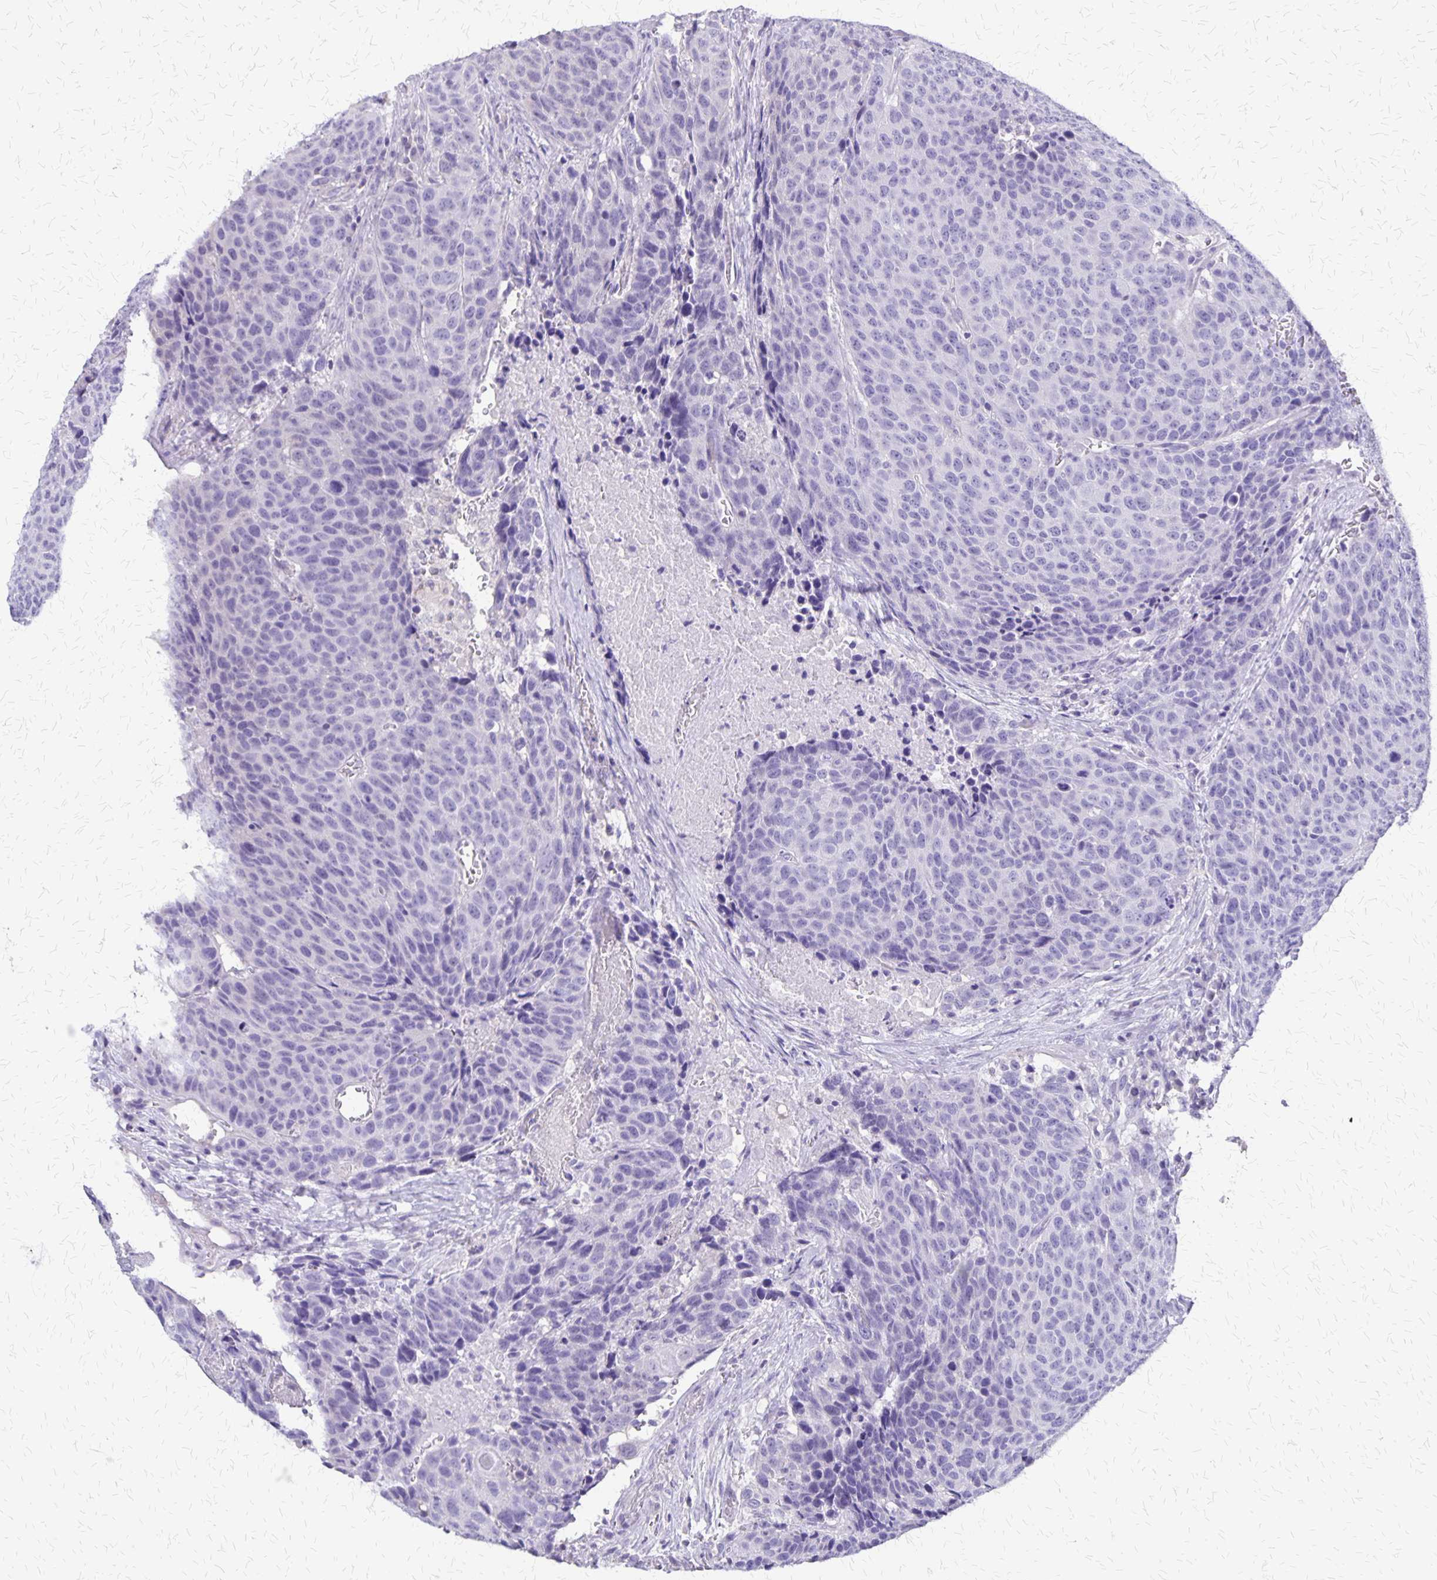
{"staining": {"intensity": "negative", "quantity": "none", "location": "none"}, "tissue": "head and neck cancer", "cell_type": "Tumor cells", "image_type": "cancer", "snomed": [{"axis": "morphology", "description": "Squamous cell carcinoma, NOS"}, {"axis": "topography", "description": "Head-Neck"}], "caption": "The image shows no staining of tumor cells in head and neck squamous cell carcinoma.", "gene": "SI", "patient": {"sex": "male", "age": 66}}